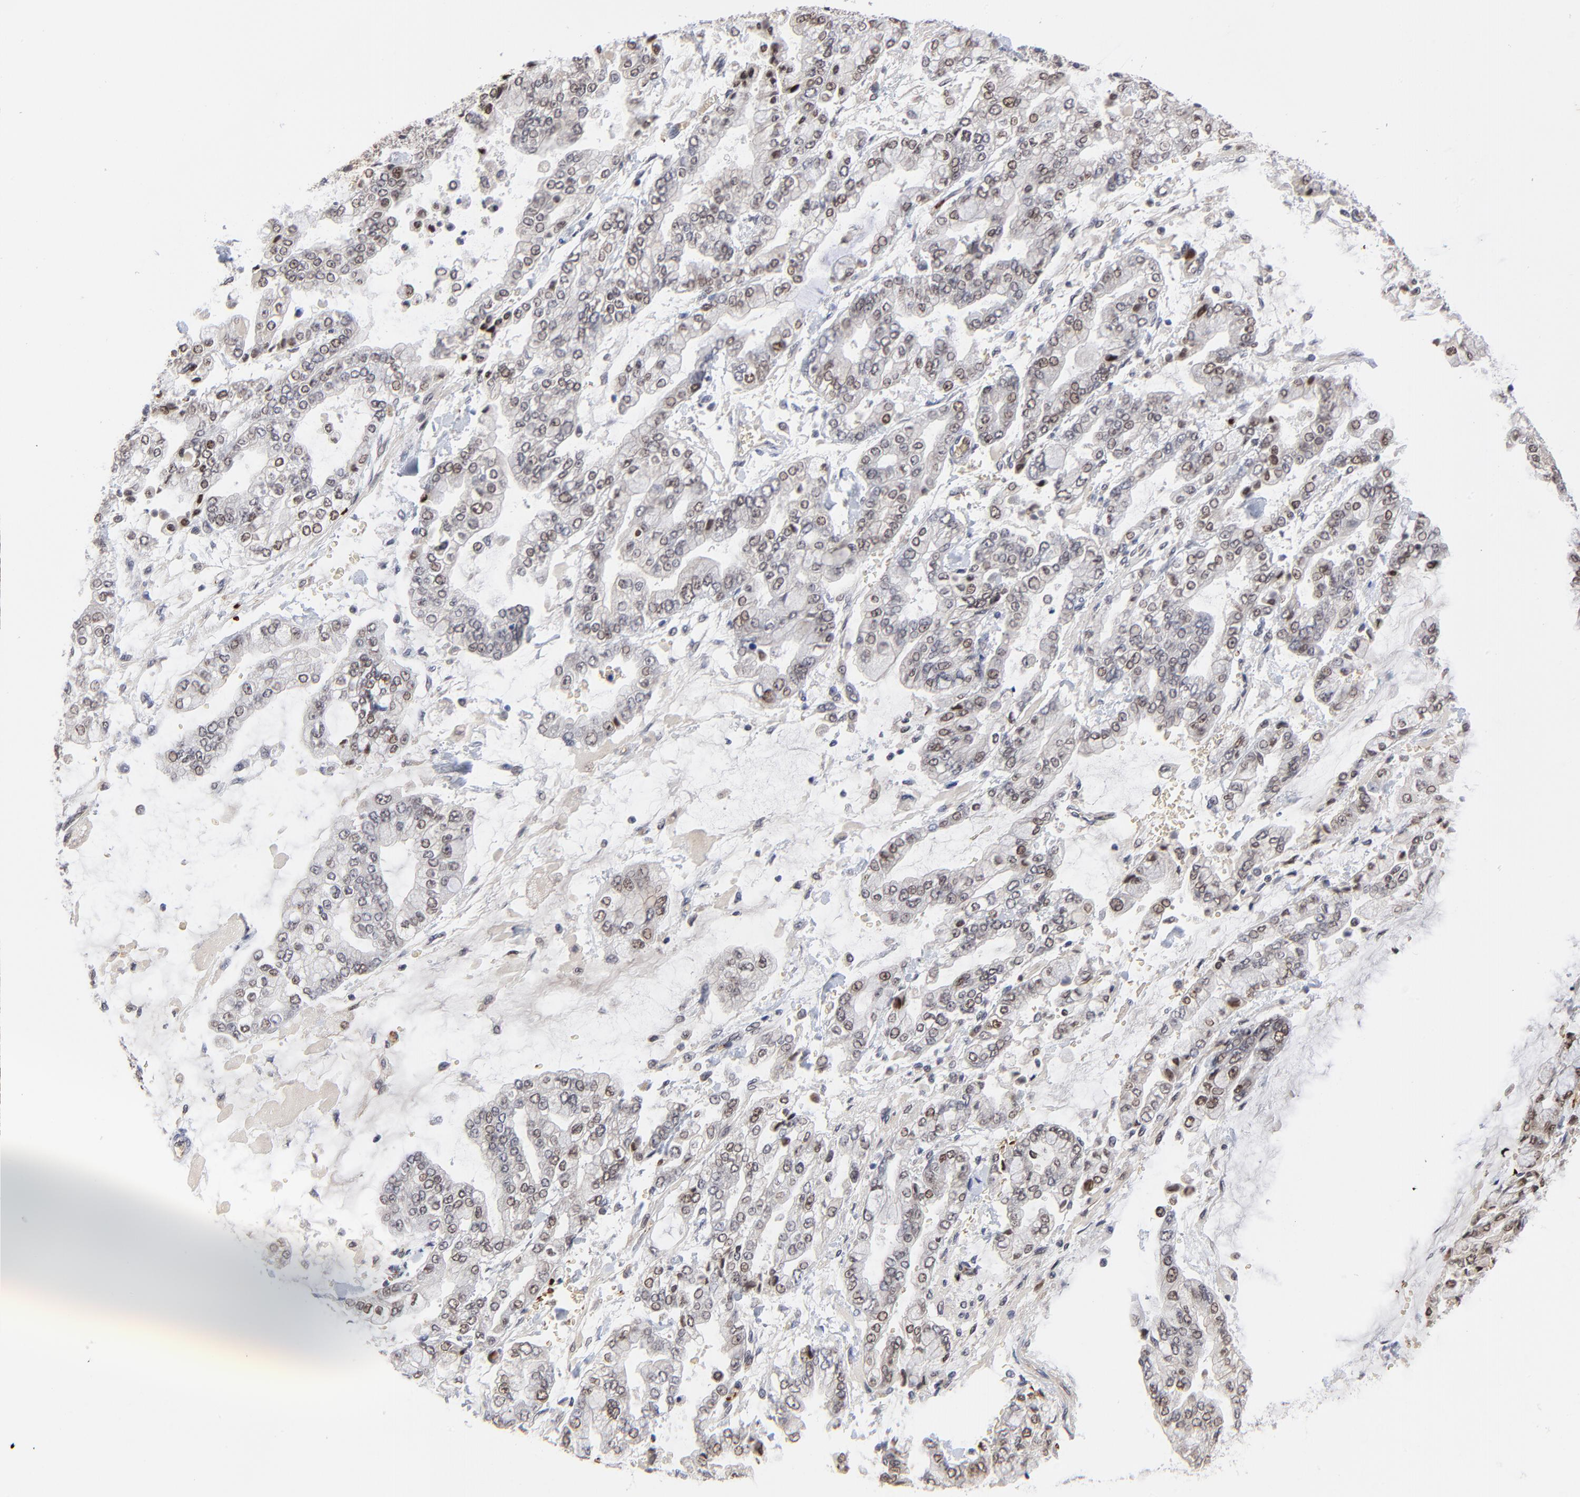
{"staining": {"intensity": "moderate", "quantity": "25%-75%", "location": "nuclear"}, "tissue": "stomach cancer", "cell_type": "Tumor cells", "image_type": "cancer", "snomed": [{"axis": "morphology", "description": "Normal tissue, NOS"}, {"axis": "morphology", "description": "Adenocarcinoma, NOS"}, {"axis": "topography", "description": "Stomach, upper"}, {"axis": "topography", "description": "Stomach"}], "caption": "Immunohistochemistry of stomach cancer (adenocarcinoma) exhibits medium levels of moderate nuclear expression in approximately 25%-75% of tumor cells.", "gene": "CASP10", "patient": {"sex": "male", "age": 76}}